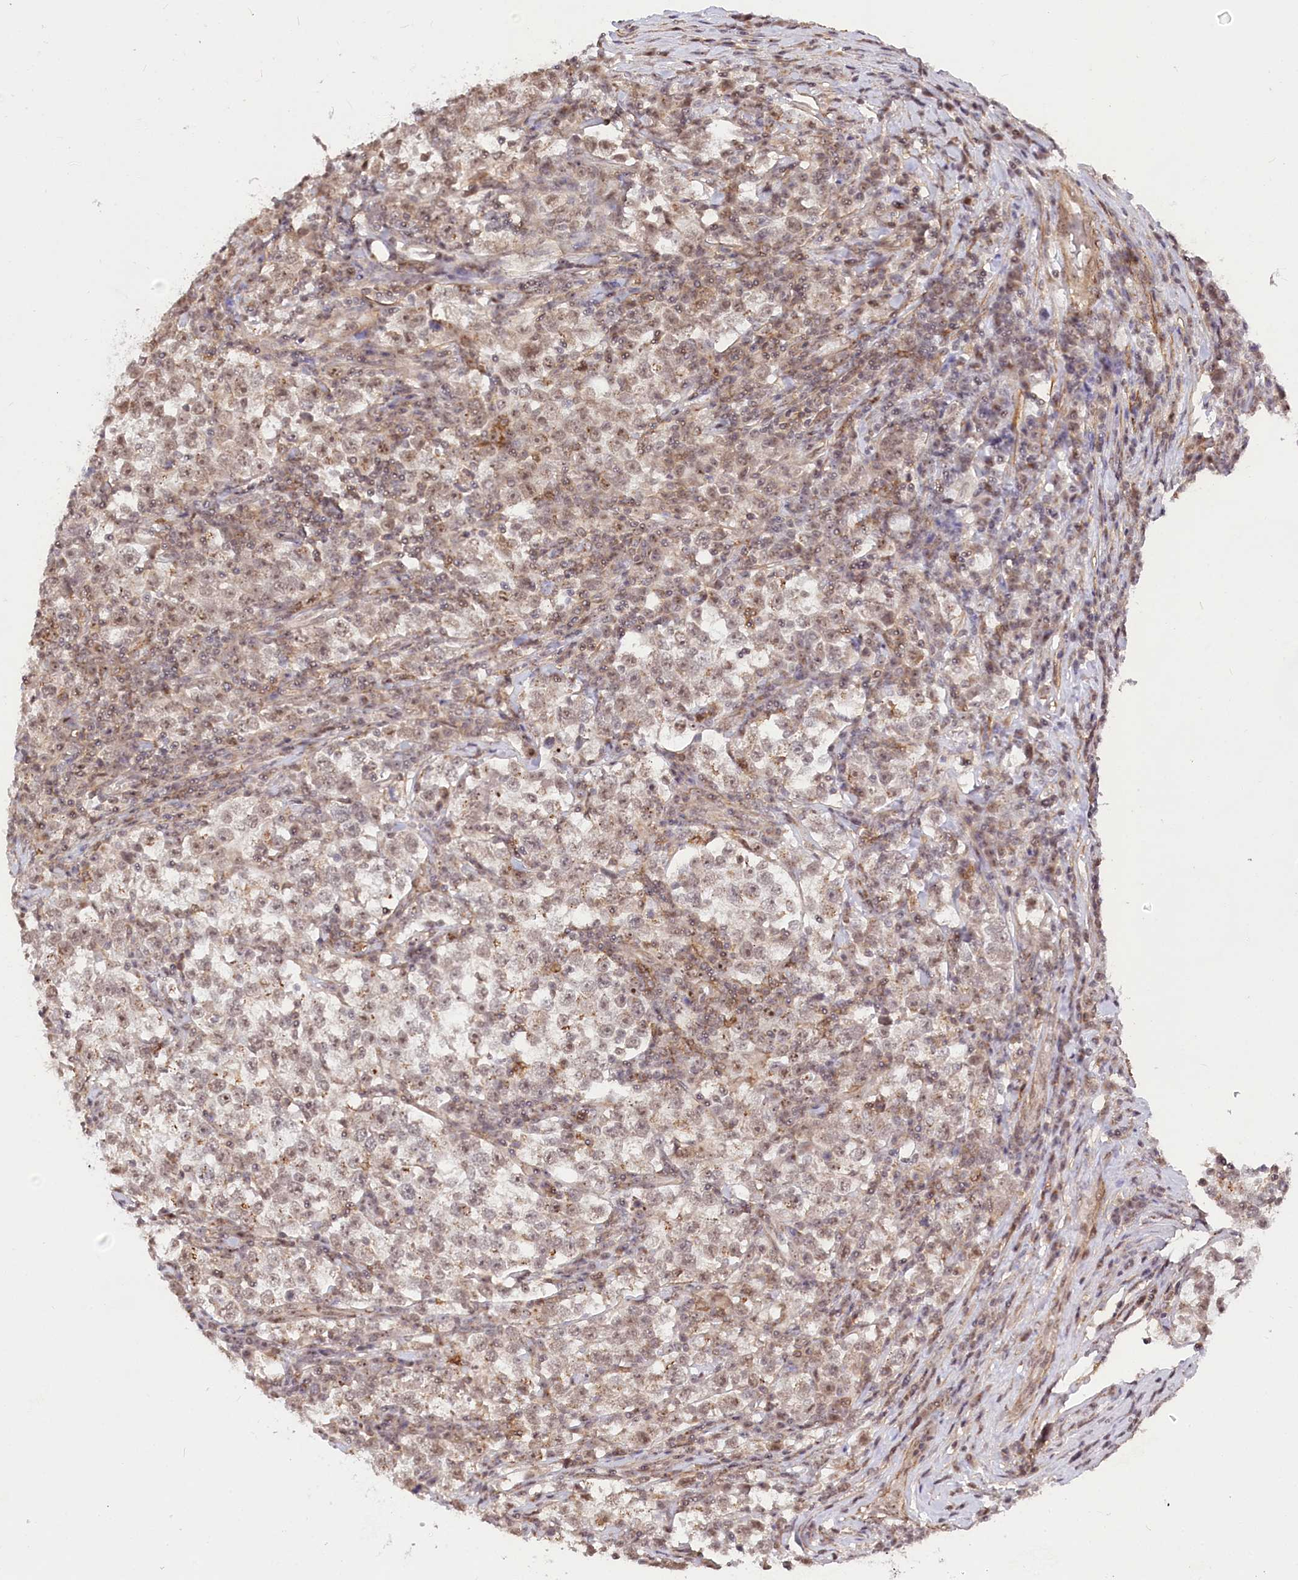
{"staining": {"intensity": "weak", "quantity": ">75%", "location": "nuclear"}, "tissue": "testis cancer", "cell_type": "Tumor cells", "image_type": "cancer", "snomed": [{"axis": "morphology", "description": "Normal tissue, NOS"}, {"axis": "morphology", "description": "Seminoma, NOS"}, {"axis": "topography", "description": "Testis"}], "caption": "This image reveals immunohistochemistry (IHC) staining of human testis cancer, with low weak nuclear positivity in approximately >75% of tumor cells.", "gene": "GNL3L", "patient": {"sex": "male", "age": 43}}